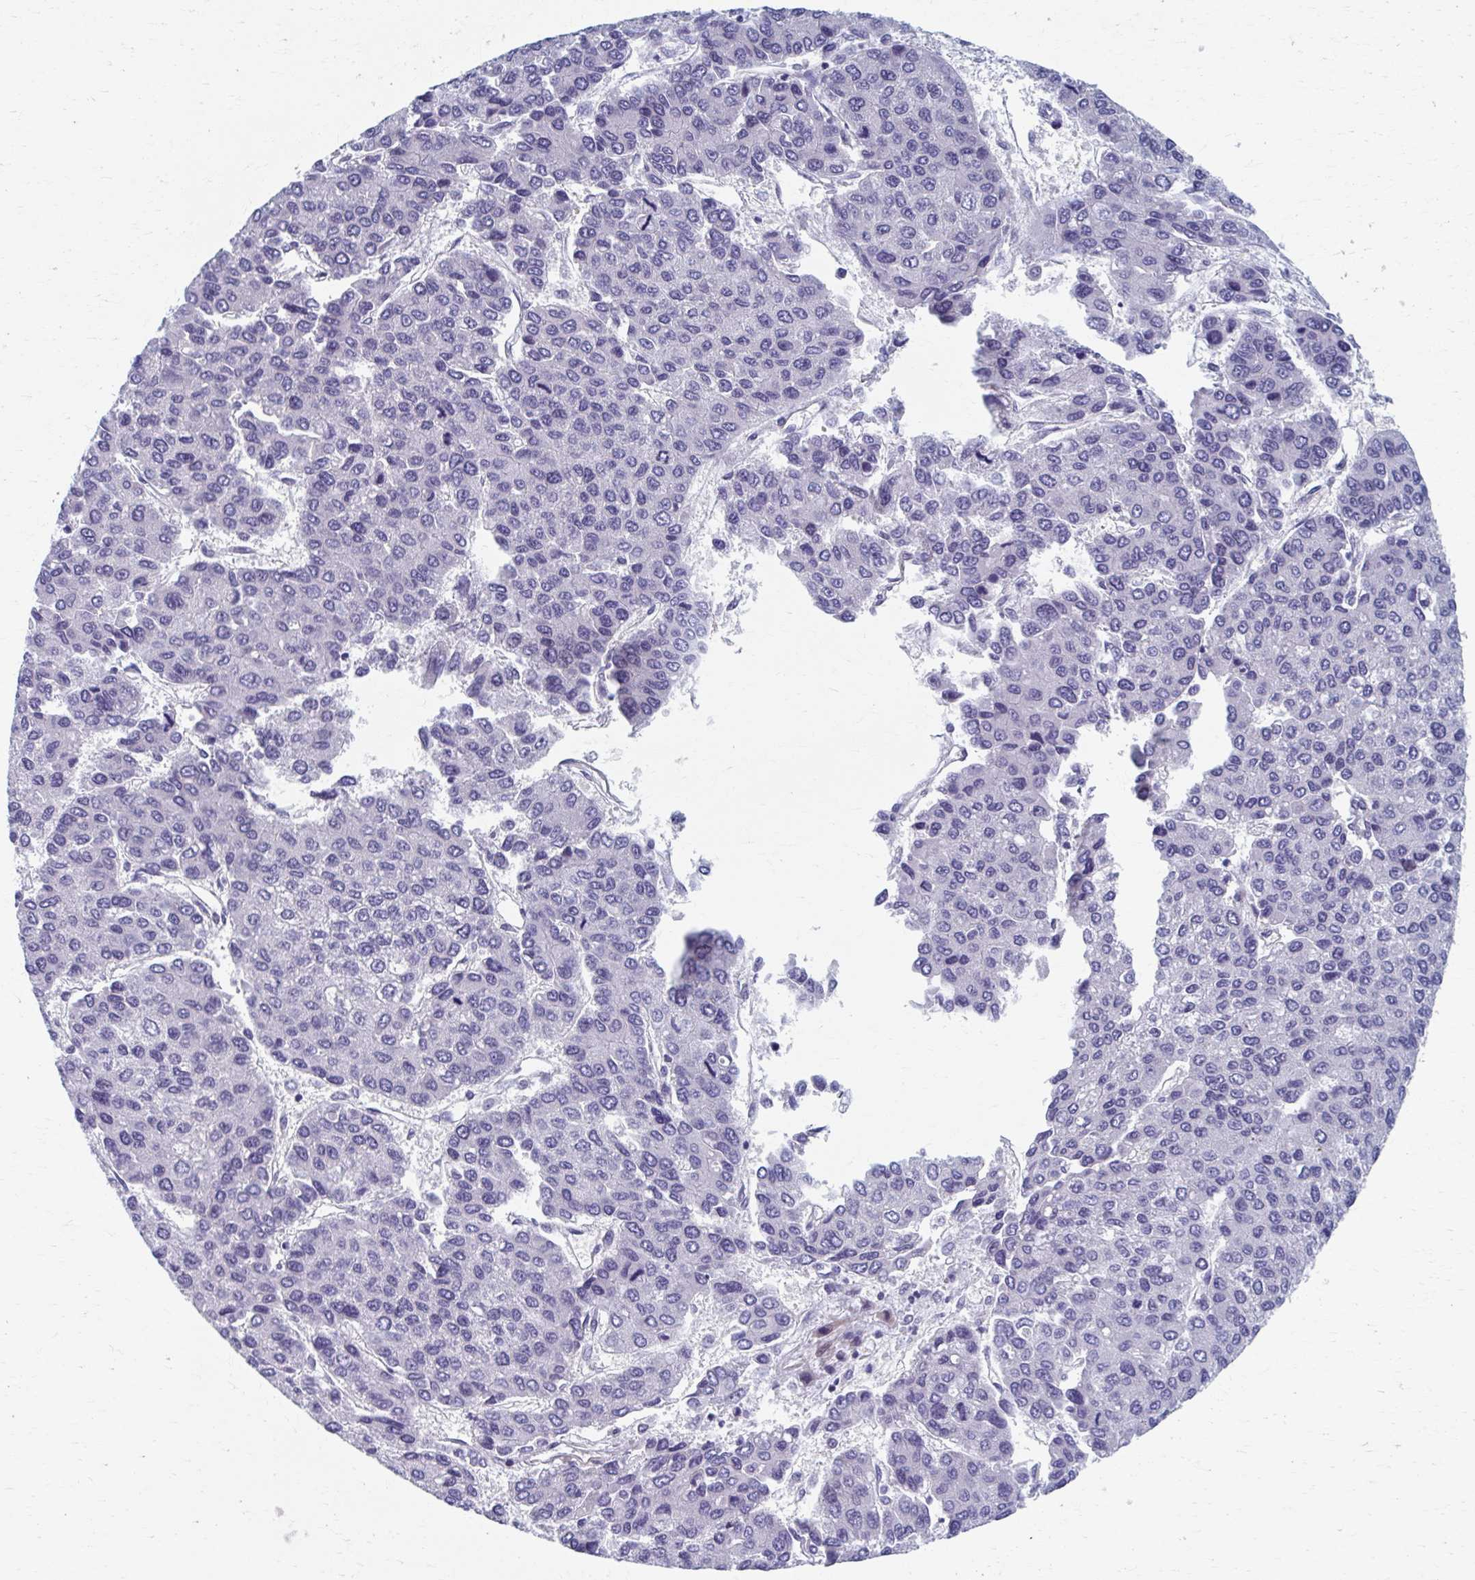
{"staining": {"intensity": "negative", "quantity": "none", "location": "none"}, "tissue": "liver cancer", "cell_type": "Tumor cells", "image_type": "cancer", "snomed": [{"axis": "morphology", "description": "Carcinoma, Hepatocellular, NOS"}, {"axis": "topography", "description": "Liver"}], "caption": "High magnification brightfield microscopy of liver cancer (hepatocellular carcinoma) stained with DAB (brown) and counterstained with hematoxylin (blue): tumor cells show no significant expression.", "gene": "ABHD16B", "patient": {"sex": "female", "age": 66}}